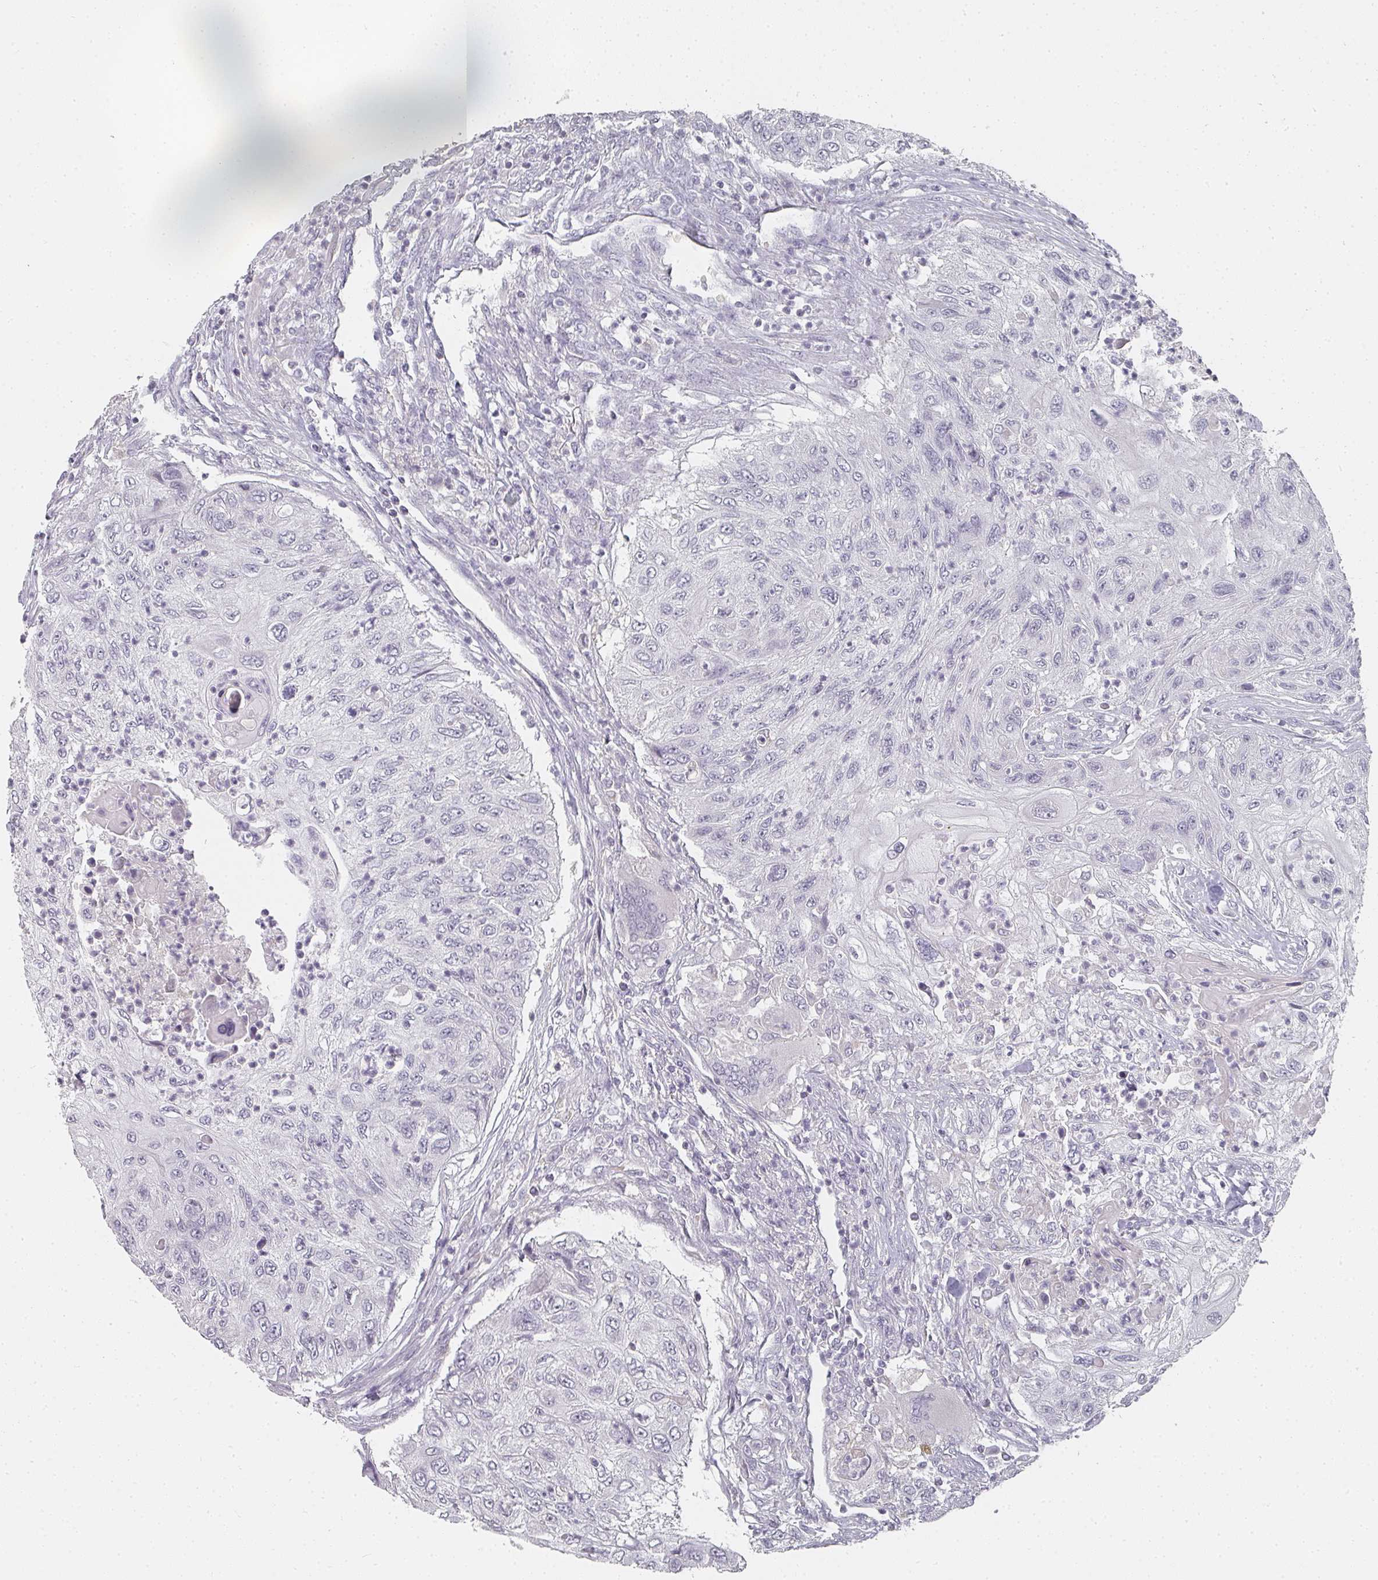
{"staining": {"intensity": "negative", "quantity": "none", "location": "none"}, "tissue": "urothelial cancer", "cell_type": "Tumor cells", "image_type": "cancer", "snomed": [{"axis": "morphology", "description": "Urothelial carcinoma, High grade"}, {"axis": "topography", "description": "Urinary bladder"}], "caption": "A high-resolution micrograph shows immunohistochemistry (IHC) staining of urothelial carcinoma (high-grade), which displays no significant positivity in tumor cells. (Immunohistochemistry, brightfield microscopy, high magnification).", "gene": "SHISA2", "patient": {"sex": "female", "age": 60}}